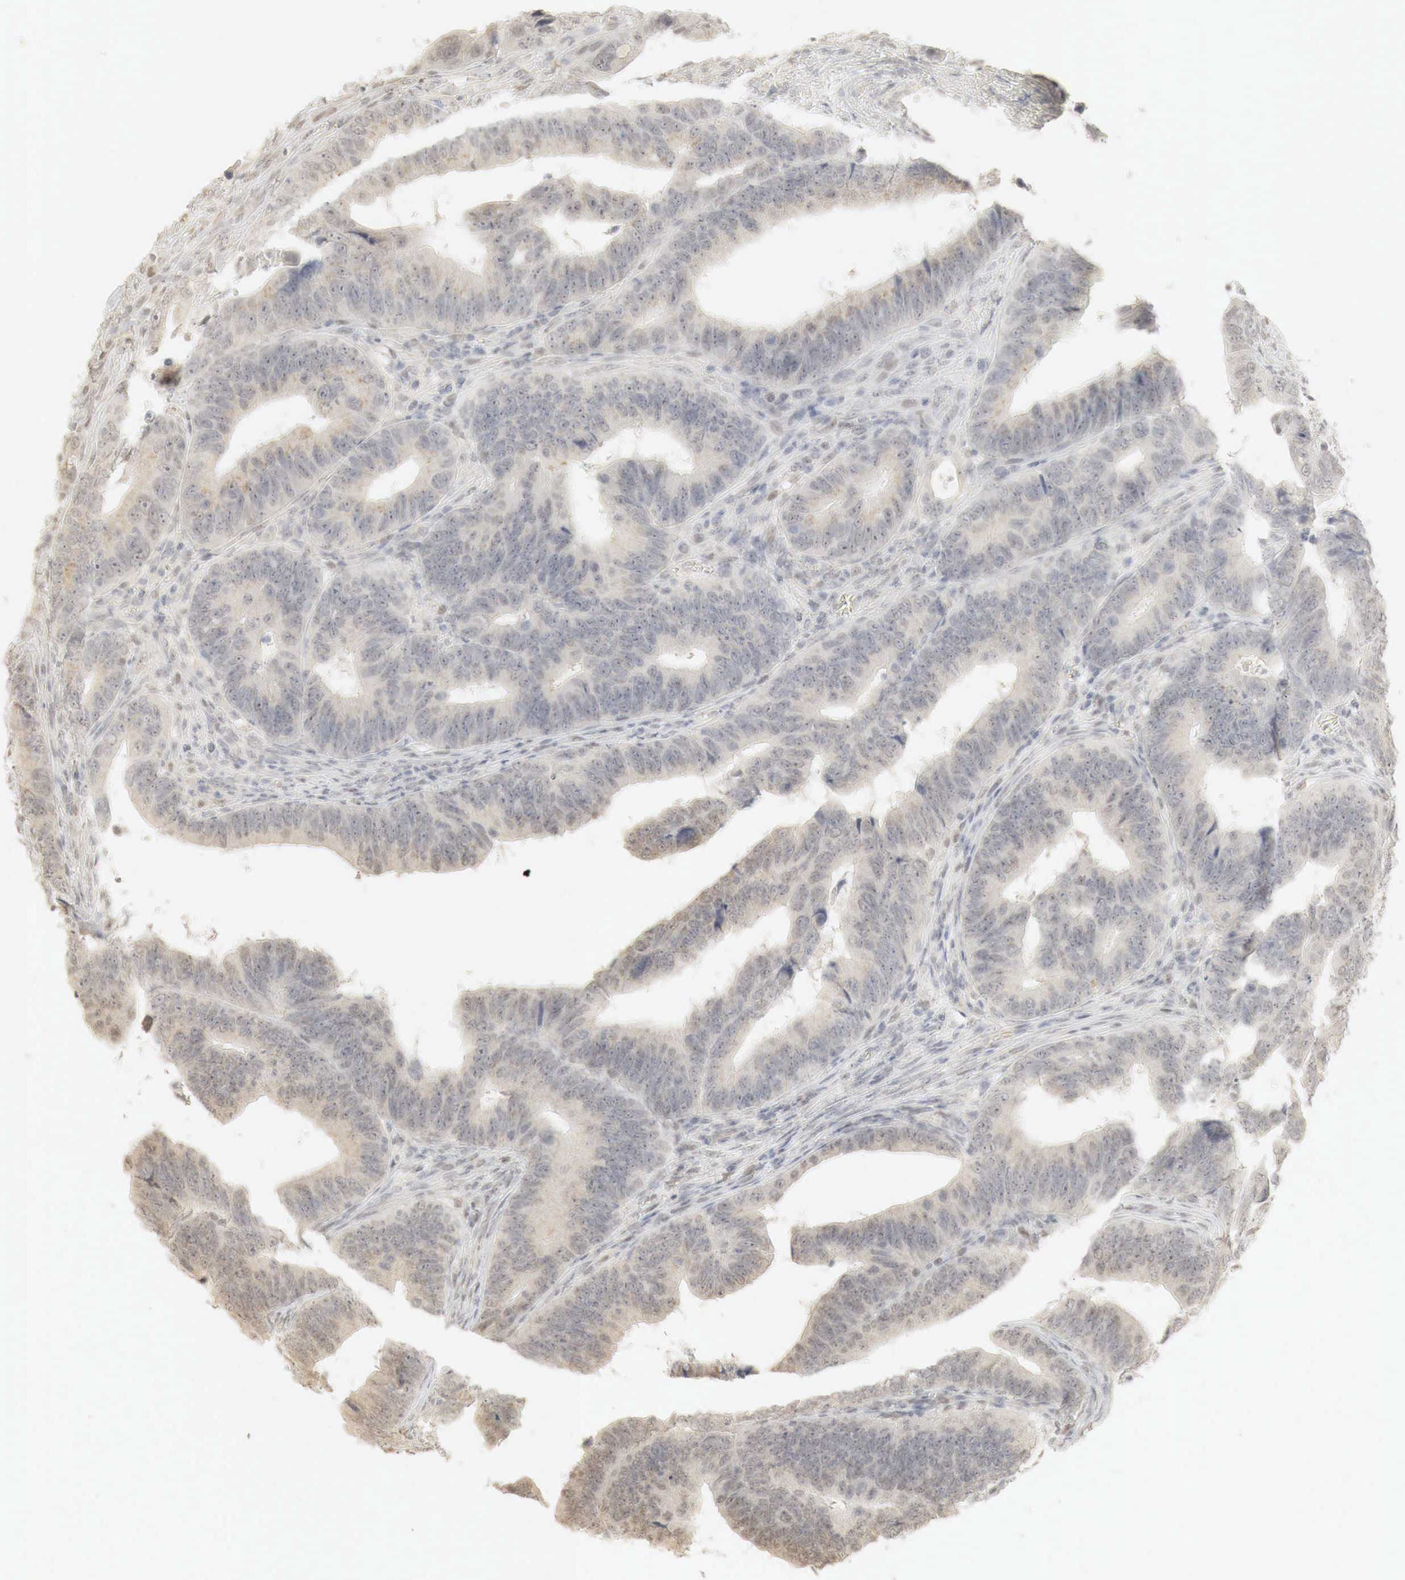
{"staining": {"intensity": "weak", "quantity": "25%-75%", "location": "nuclear"}, "tissue": "colorectal cancer", "cell_type": "Tumor cells", "image_type": "cancer", "snomed": [{"axis": "morphology", "description": "Adenocarcinoma, NOS"}, {"axis": "topography", "description": "Colon"}], "caption": "Immunohistochemistry of colorectal adenocarcinoma exhibits low levels of weak nuclear staining in approximately 25%-75% of tumor cells.", "gene": "ERBB4", "patient": {"sex": "female", "age": 78}}